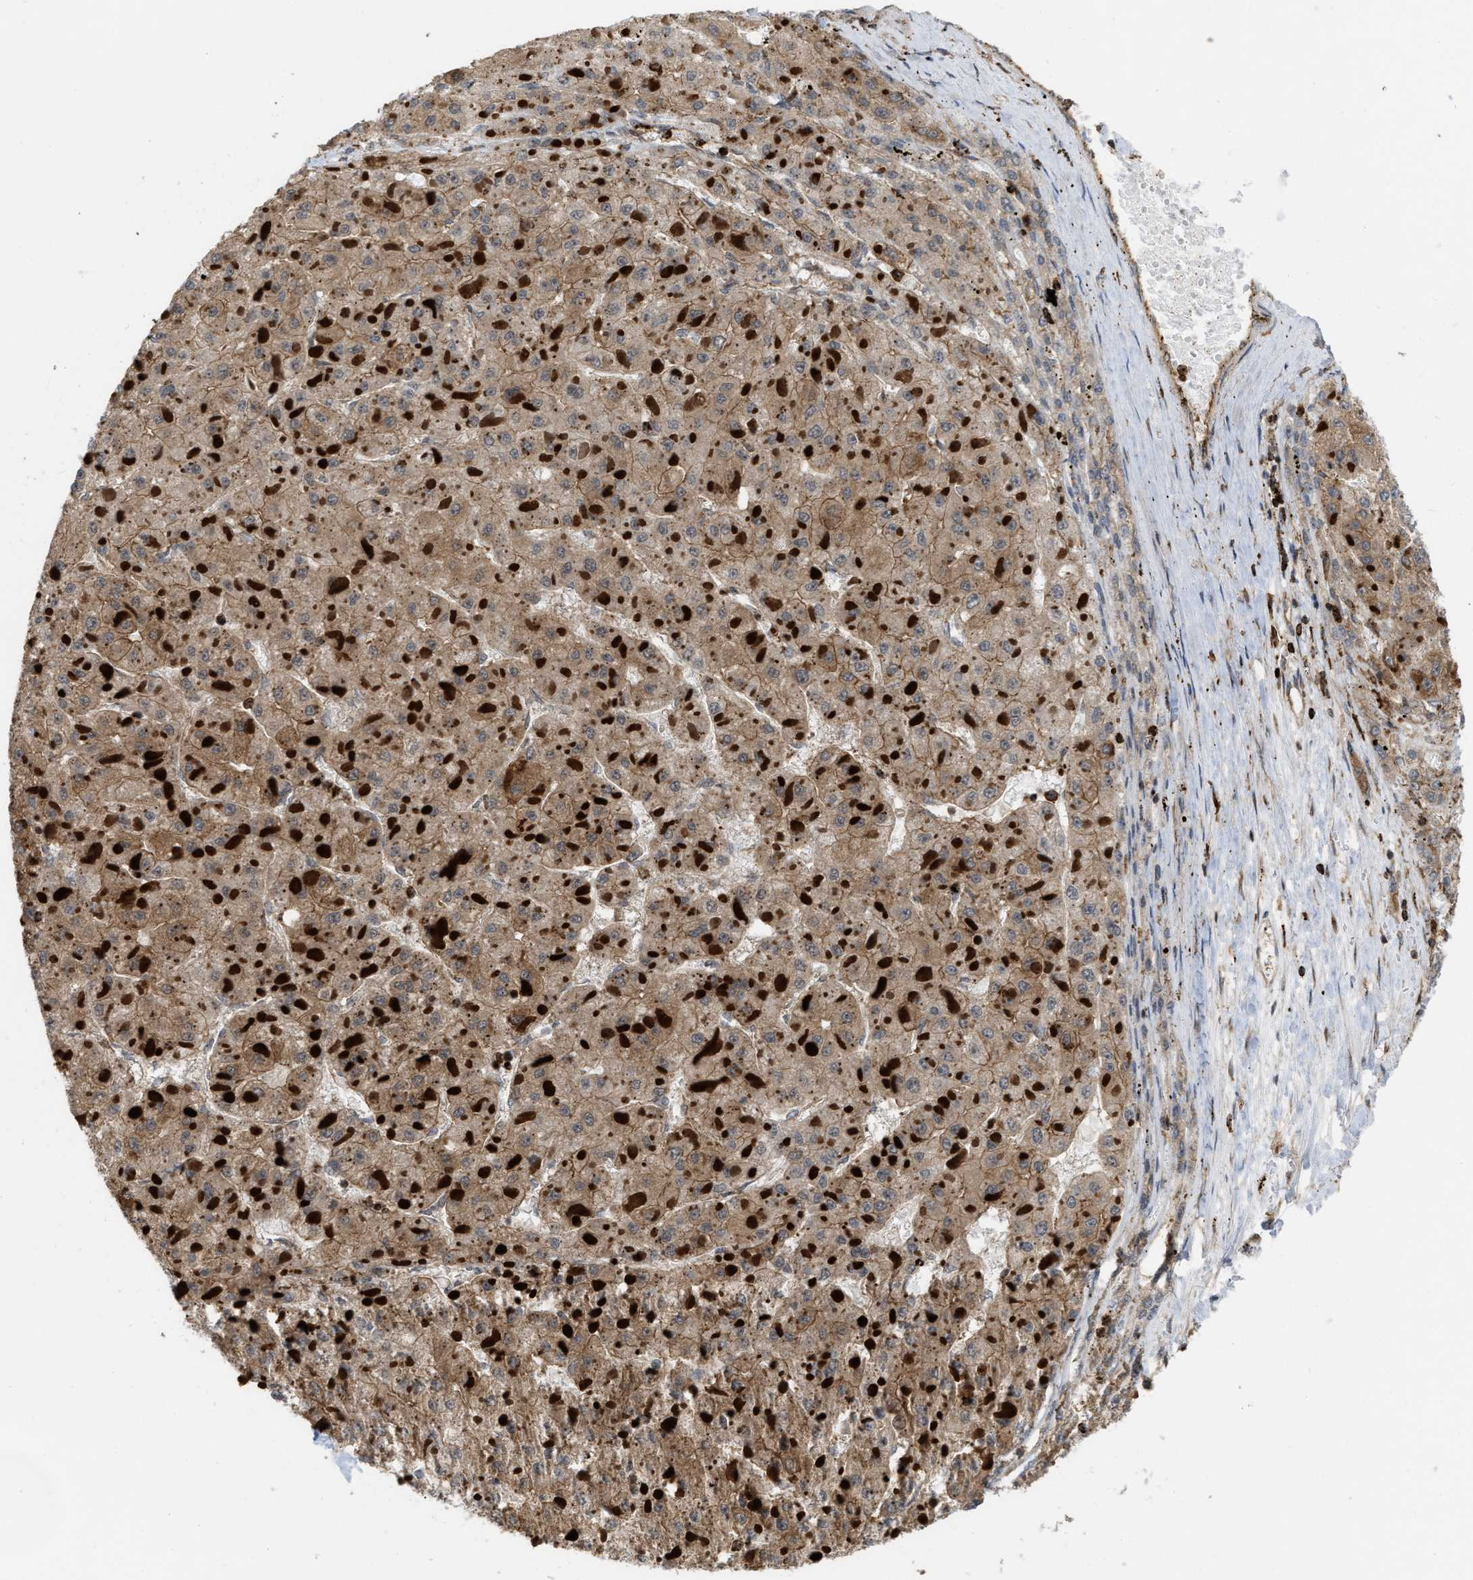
{"staining": {"intensity": "moderate", "quantity": ">75%", "location": "cytoplasmic/membranous"}, "tissue": "liver cancer", "cell_type": "Tumor cells", "image_type": "cancer", "snomed": [{"axis": "morphology", "description": "Carcinoma, Hepatocellular, NOS"}, {"axis": "topography", "description": "Liver"}], "caption": "Human liver hepatocellular carcinoma stained with a brown dye demonstrates moderate cytoplasmic/membranous positive staining in about >75% of tumor cells.", "gene": "IQCE", "patient": {"sex": "female", "age": 73}}